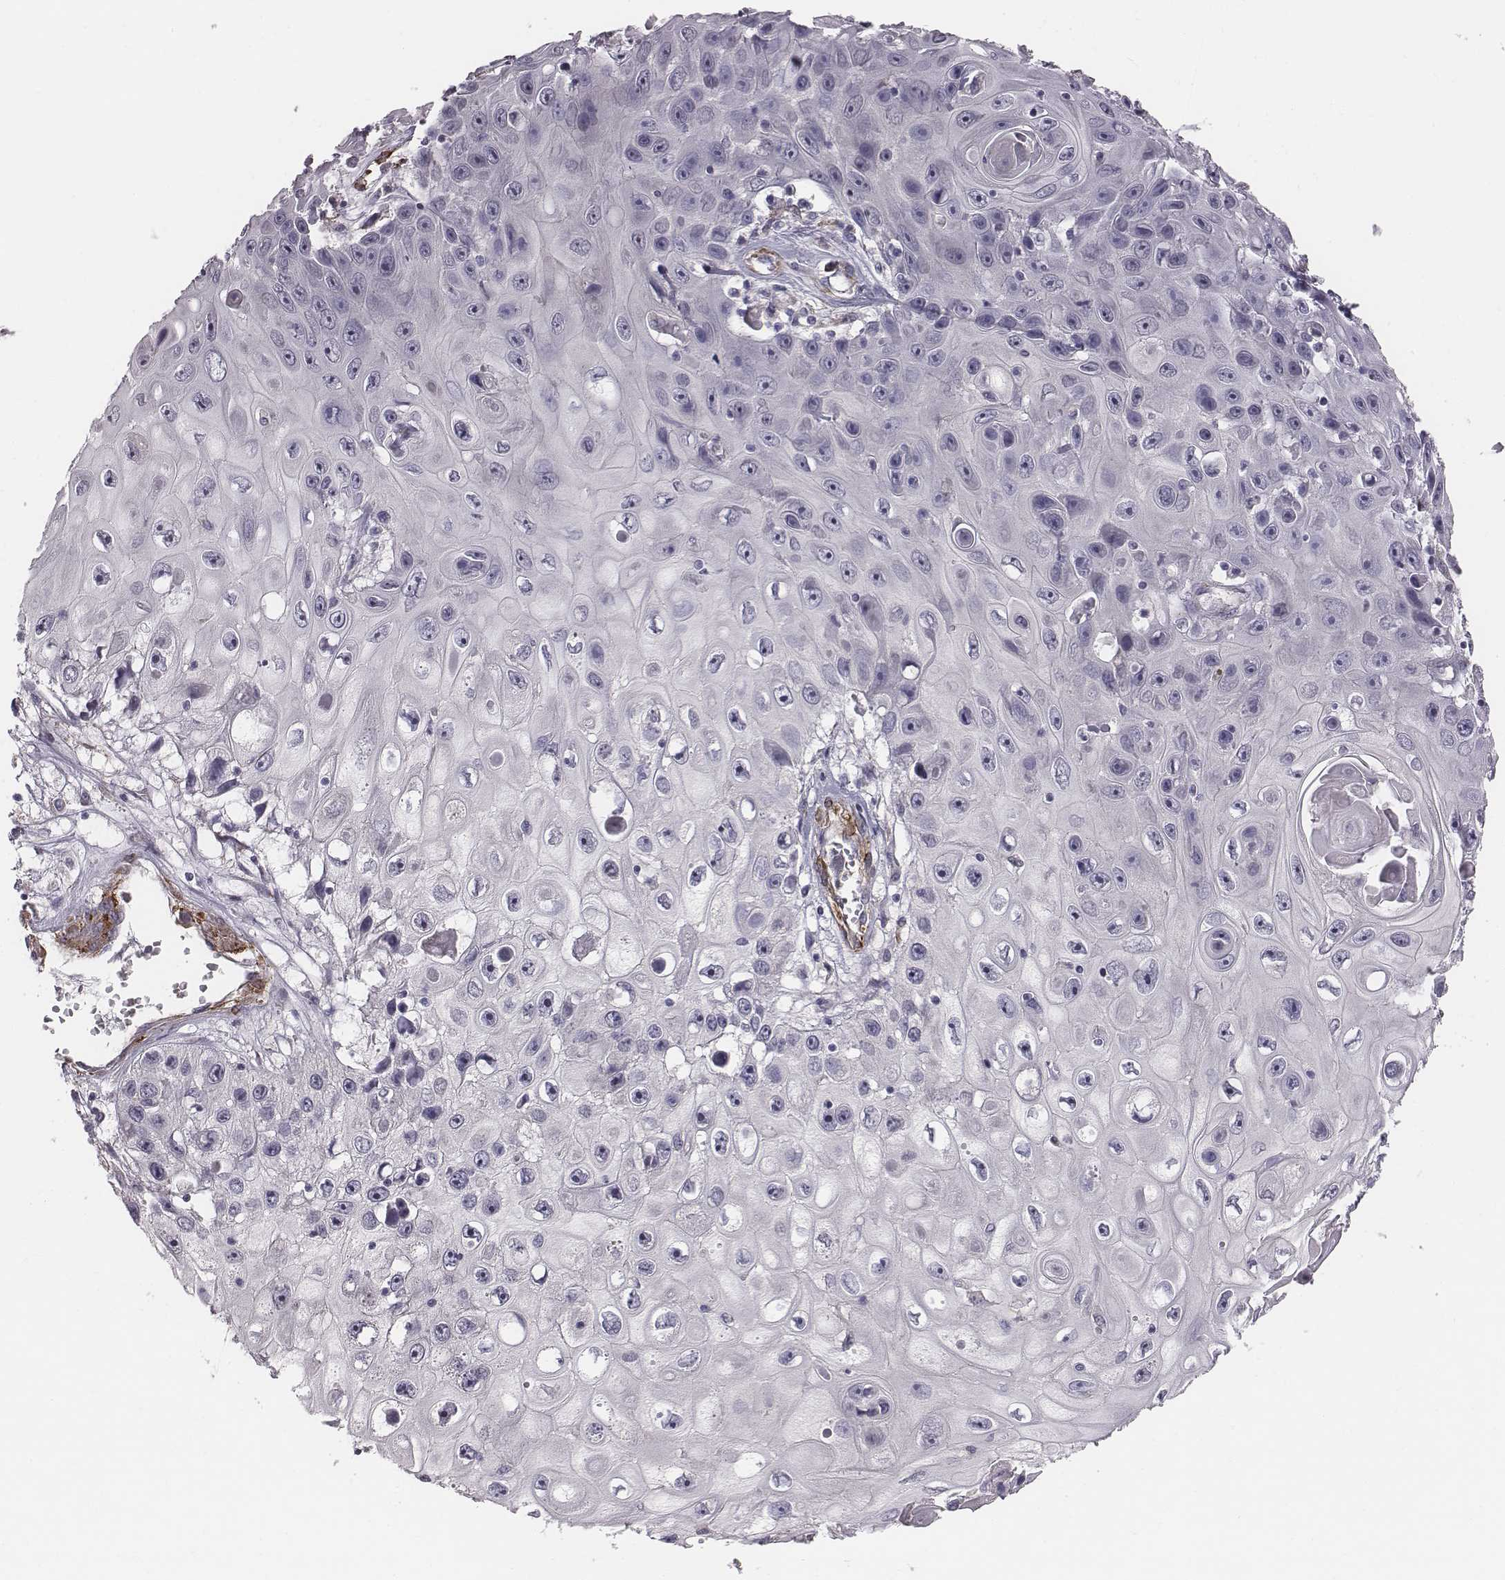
{"staining": {"intensity": "negative", "quantity": "none", "location": "none"}, "tissue": "skin cancer", "cell_type": "Tumor cells", "image_type": "cancer", "snomed": [{"axis": "morphology", "description": "Squamous cell carcinoma, NOS"}, {"axis": "topography", "description": "Skin"}], "caption": "The immunohistochemistry (IHC) photomicrograph has no significant positivity in tumor cells of skin cancer tissue.", "gene": "PRKCZ", "patient": {"sex": "male", "age": 82}}